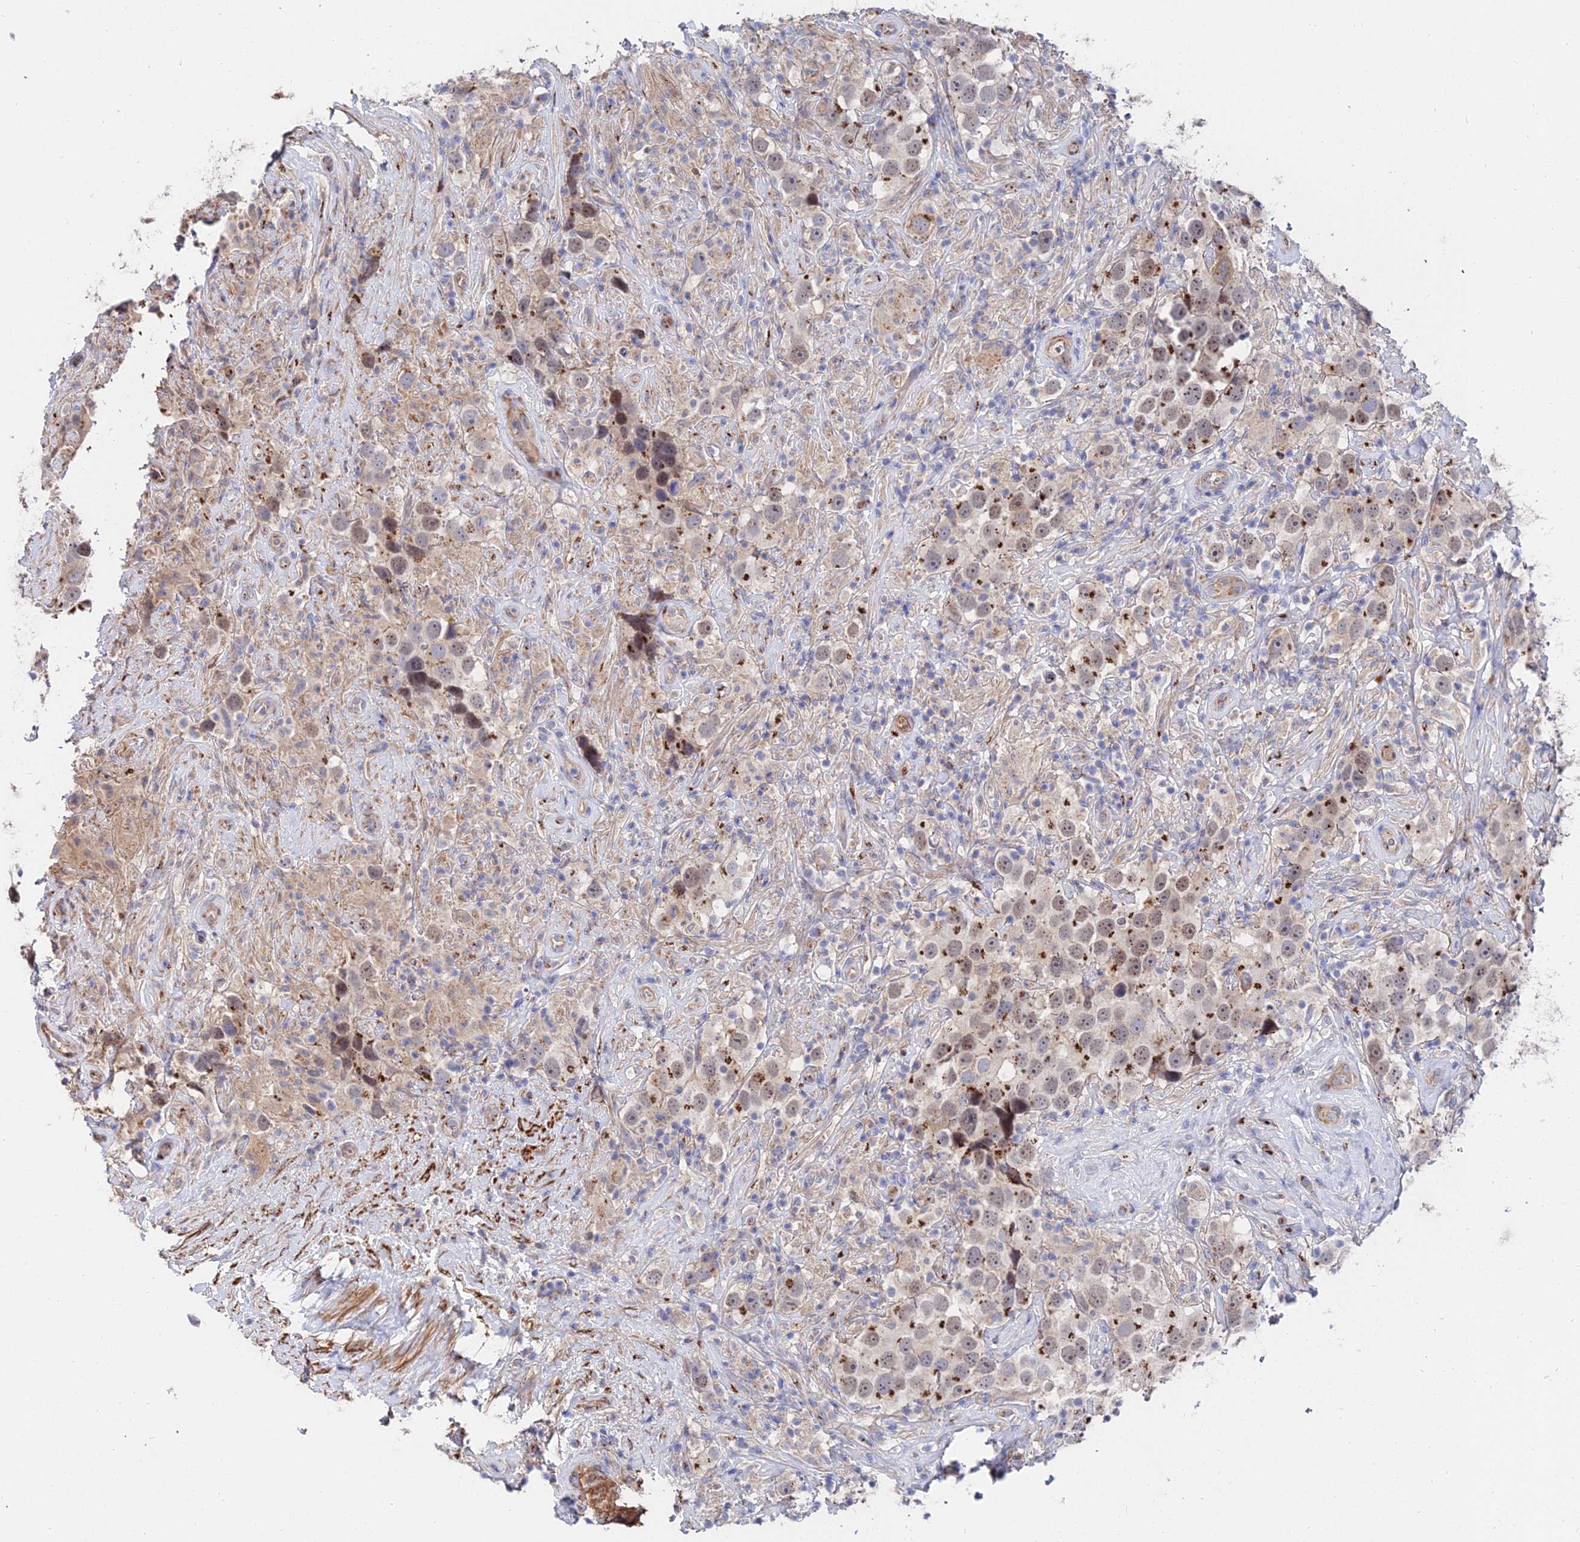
{"staining": {"intensity": "weak", "quantity": ">75%", "location": "cytoplasmic/membranous,nuclear"}, "tissue": "testis cancer", "cell_type": "Tumor cells", "image_type": "cancer", "snomed": [{"axis": "morphology", "description": "Seminoma, NOS"}, {"axis": "topography", "description": "Testis"}], "caption": "Testis cancer (seminoma) stained with DAB (3,3'-diaminobenzidine) immunohistochemistry (IHC) demonstrates low levels of weak cytoplasmic/membranous and nuclear expression in about >75% of tumor cells.", "gene": "BORCS8", "patient": {"sex": "male", "age": 49}}